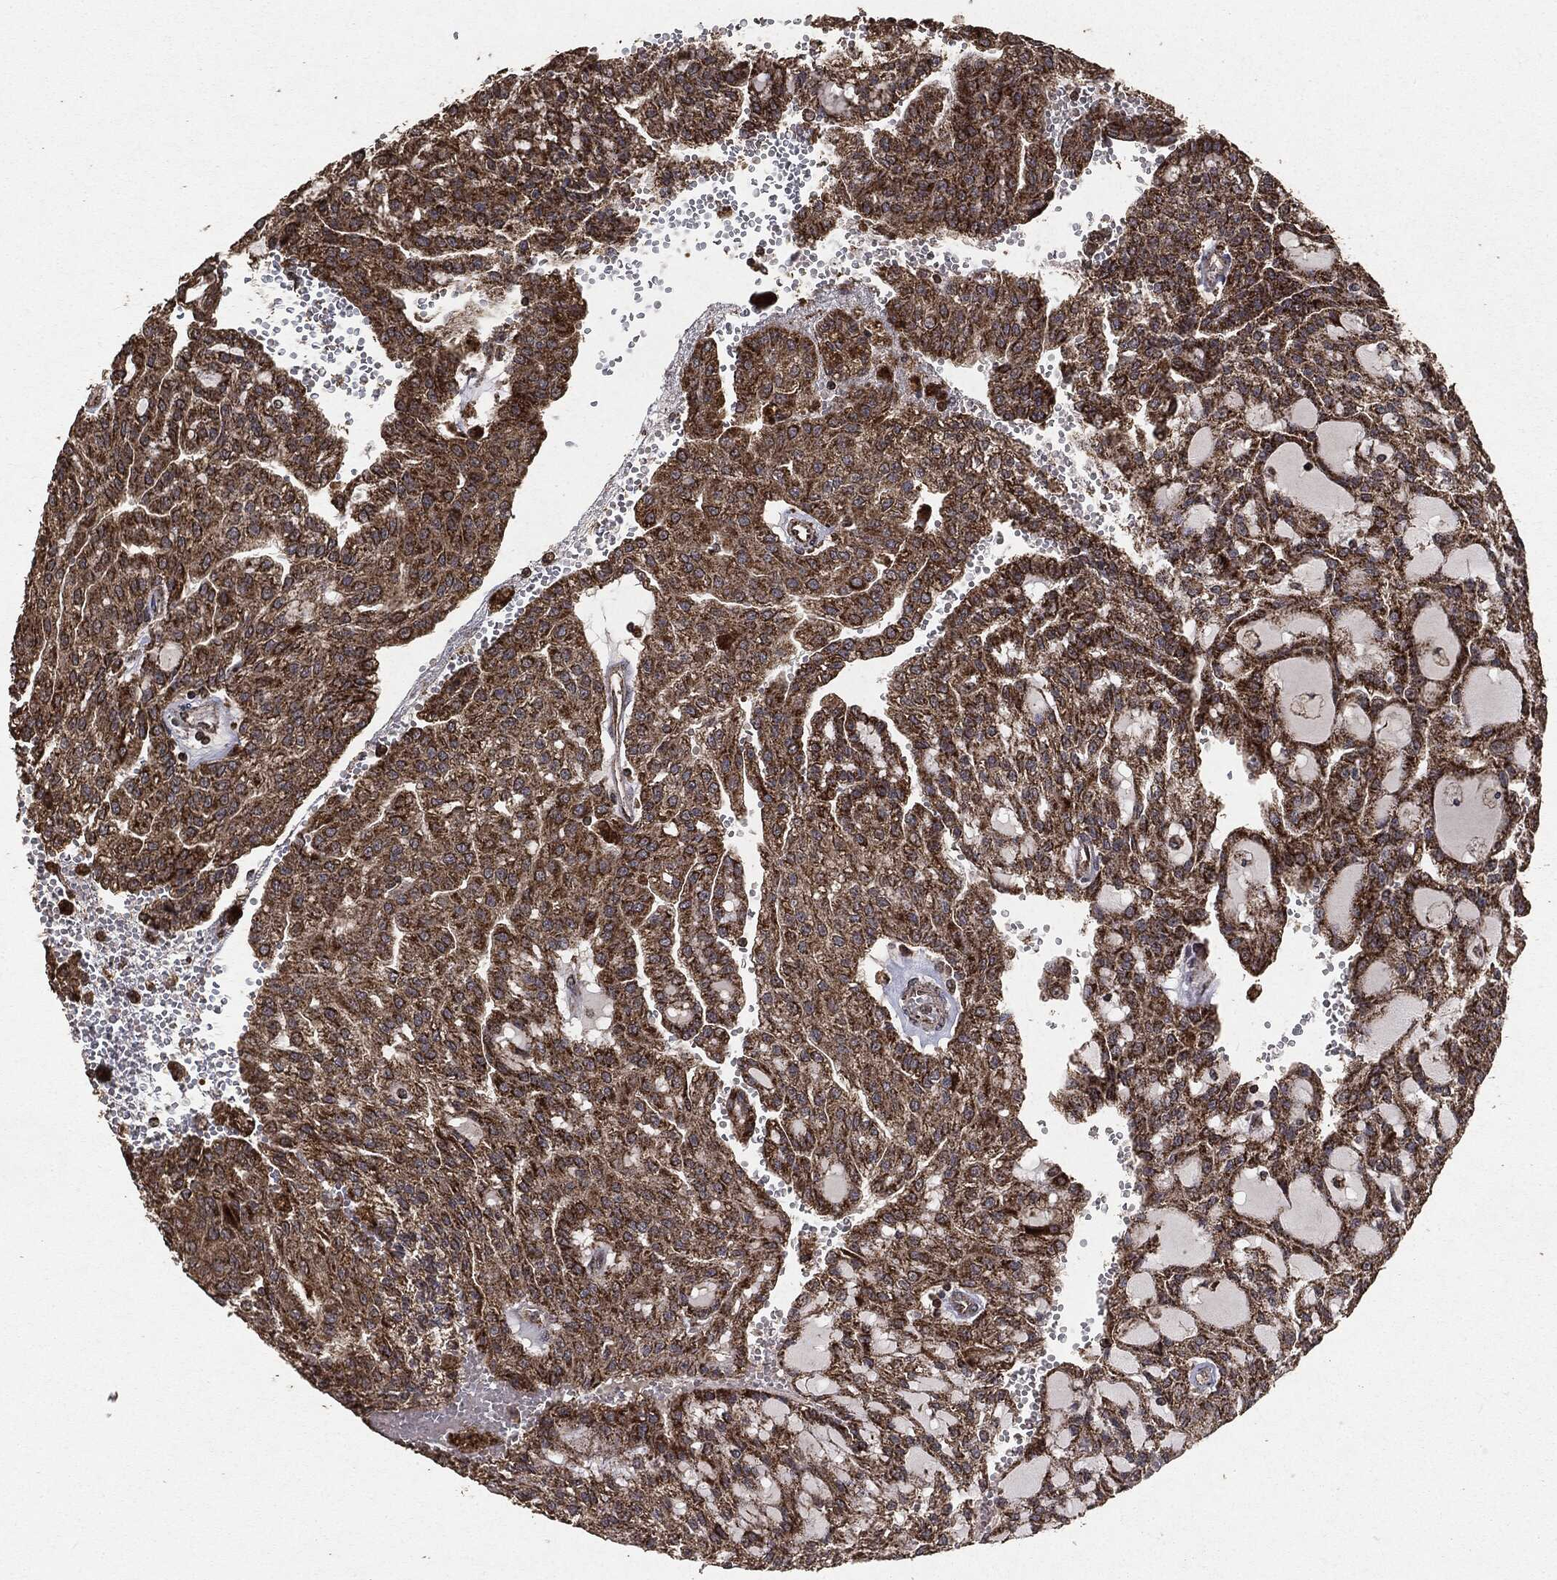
{"staining": {"intensity": "strong", "quantity": ">75%", "location": "cytoplasmic/membranous"}, "tissue": "renal cancer", "cell_type": "Tumor cells", "image_type": "cancer", "snomed": [{"axis": "morphology", "description": "Adenocarcinoma, NOS"}, {"axis": "topography", "description": "Kidney"}], "caption": "Brown immunohistochemical staining in renal adenocarcinoma exhibits strong cytoplasmic/membranous expression in about >75% of tumor cells.", "gene": "MTOR", "patient": {"sex": "male", "age": 63}}